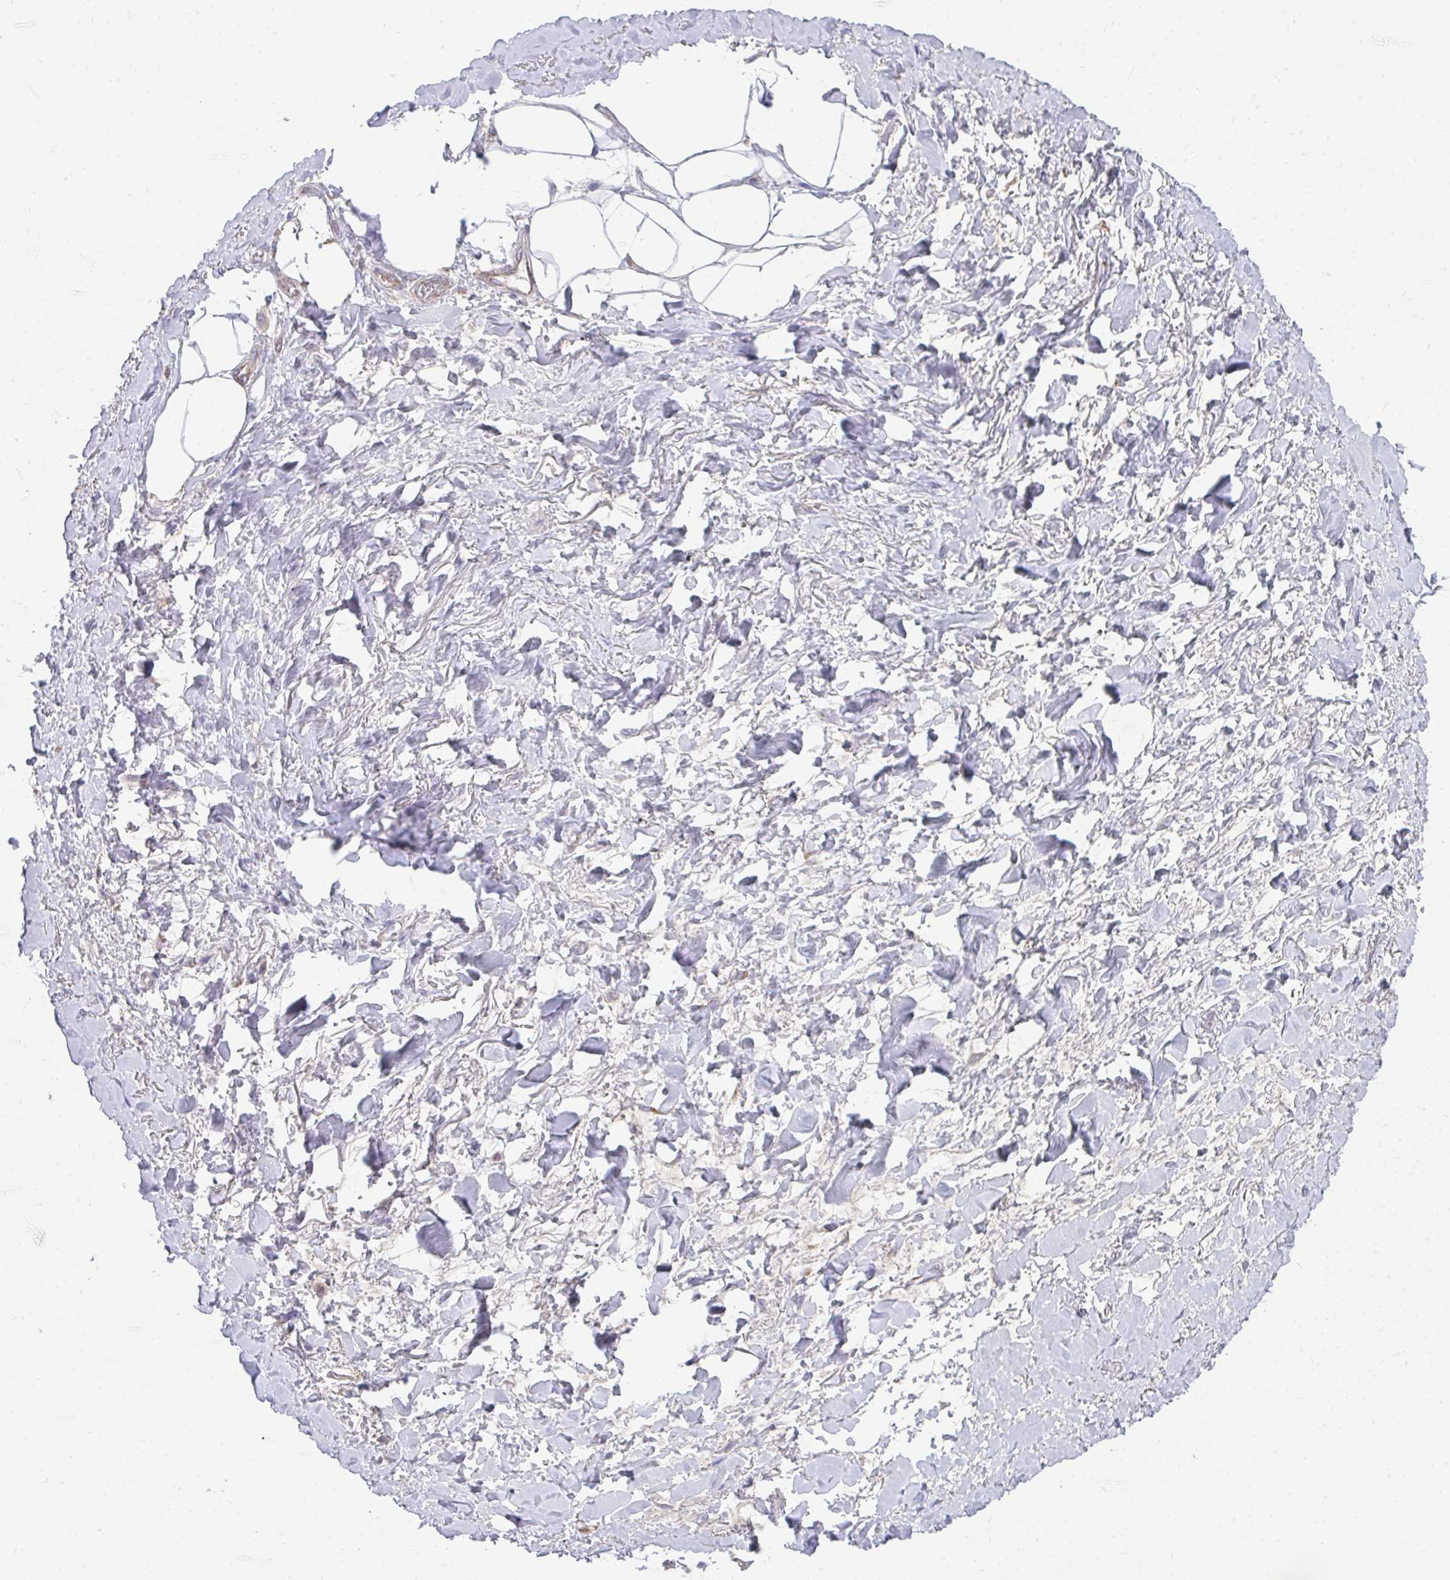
{"staining": {"intensity": "negative", "quantity": "none", "location": "none"}, "tissue": "adipose tissue", "cell_type": "Adipocytes", "image_type": "normal", "snomed": [{"axis": "morphology", "description": "Normal tissue, NOS"}, {"axis": "topography", "description": "Vagina"}, {"axis": "topography", "description": "Peripheral nerve tissue"}], "caption": "A micrograph of adipose tissue stained for a protein exhibits no brown staining in adipocytes. (DAB (3,3'-diaminobenzidine) immunohistochemistry visualized using brightfield microscopy, high magnification).", "gene": "PRRG3", "patient": {"sex": "female", "age": 71}}